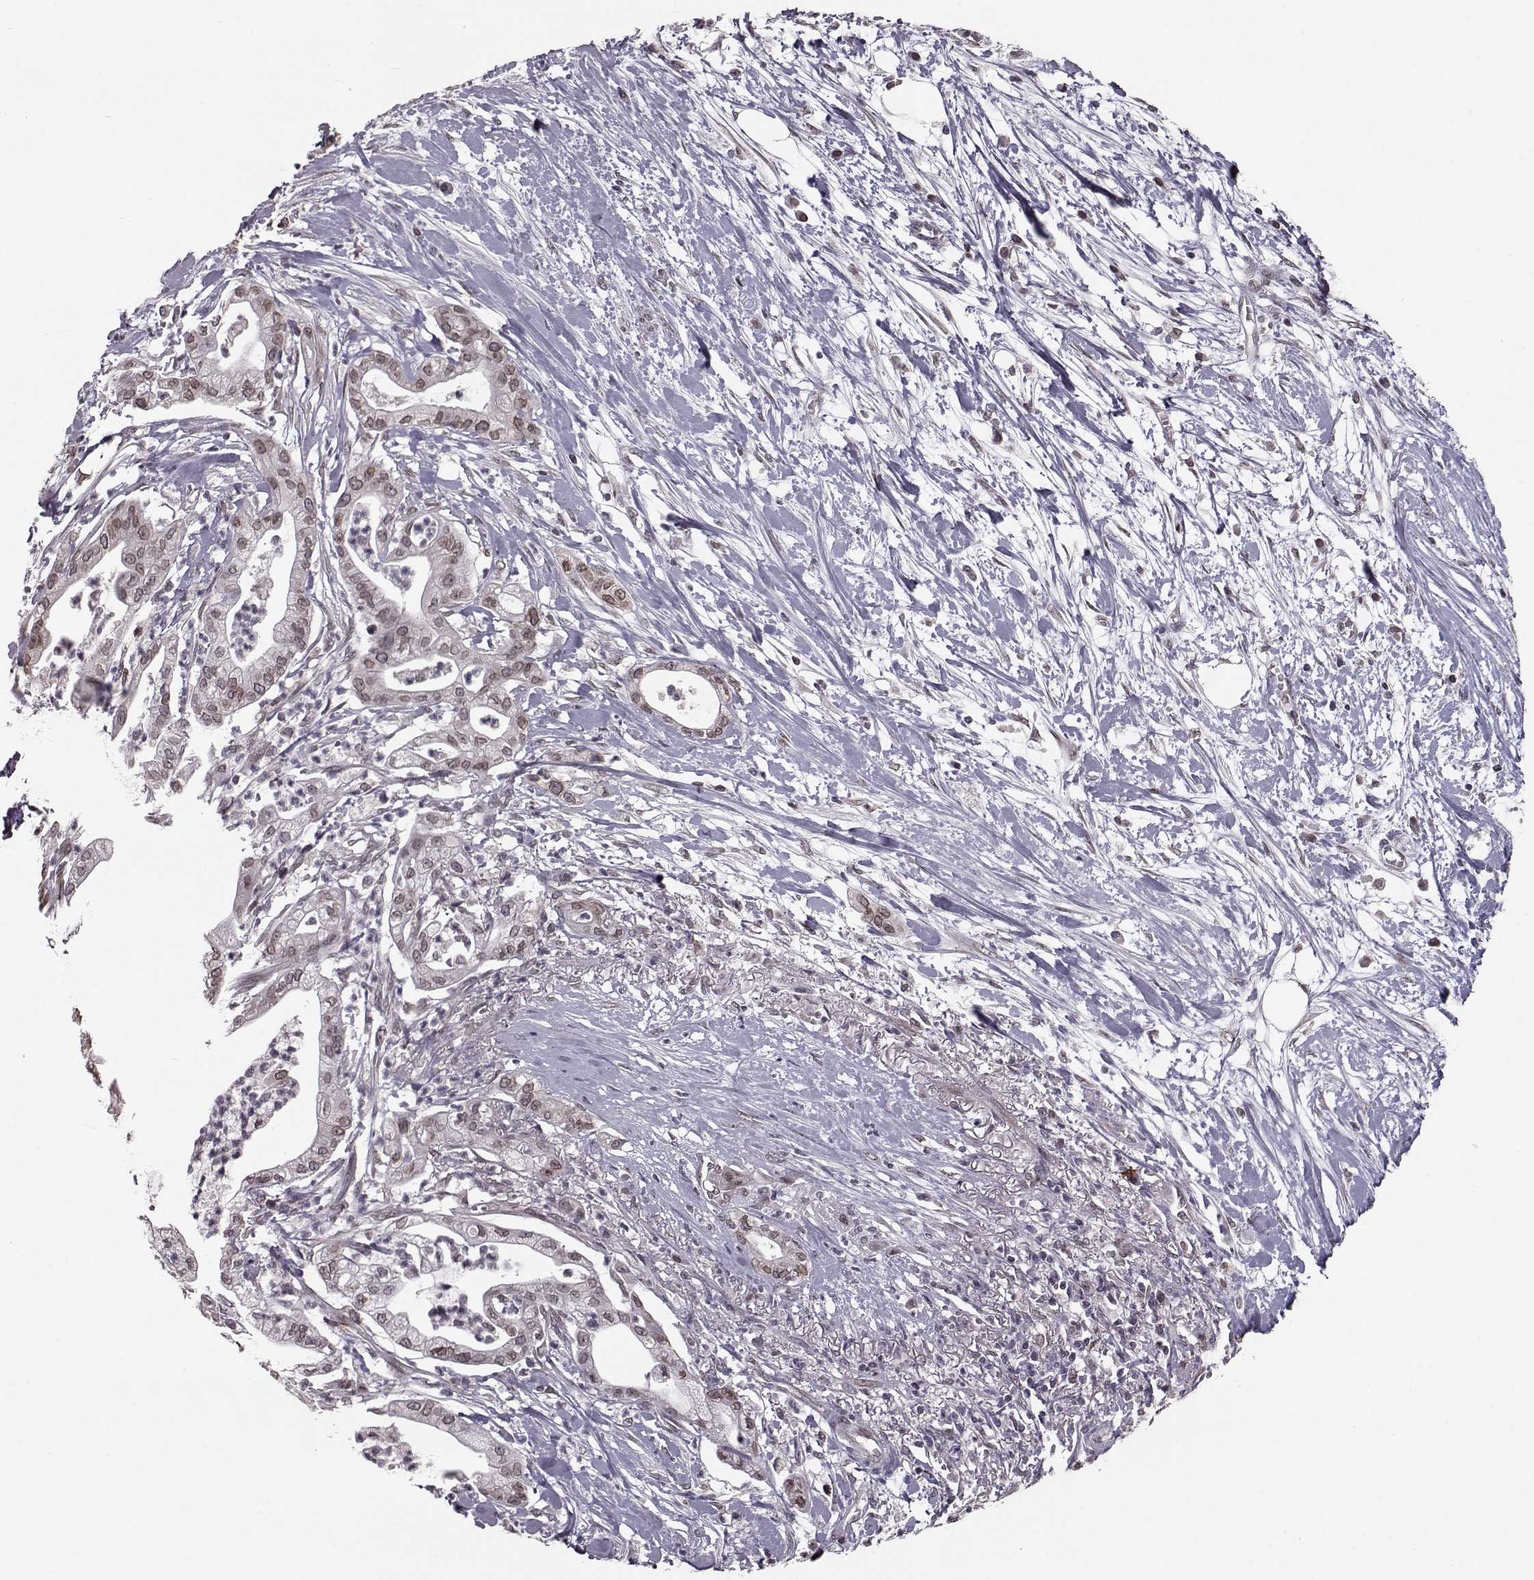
{"staining": {"intensity": "weak", "quantity": ">75%", "location": "cytoplasmic/membranous,nuclear"}, "tissue": "pancreatic cancer", "cell_type": "Tumor cells", "image_type": "cancer", "snomed": [{"axis": "morphology", "description": "Normal tissue, NOS"}, {"axis": "morphology", "description": "Adenocarcinoma, NOS"}, {"axis": "topography", "description": "Lymph node"}, {"axis": "topography", "description": "Pancreas"}], "caption": "This image demonstrates immunohistochemistry staining of human adenocarcinoma (pancreatic), with low weak cytoplasmic/membranous and nuclear expression in about >75% of tumor cells.", "gene": "NUP37", "patient": {"sex": "female", "age": 58}}